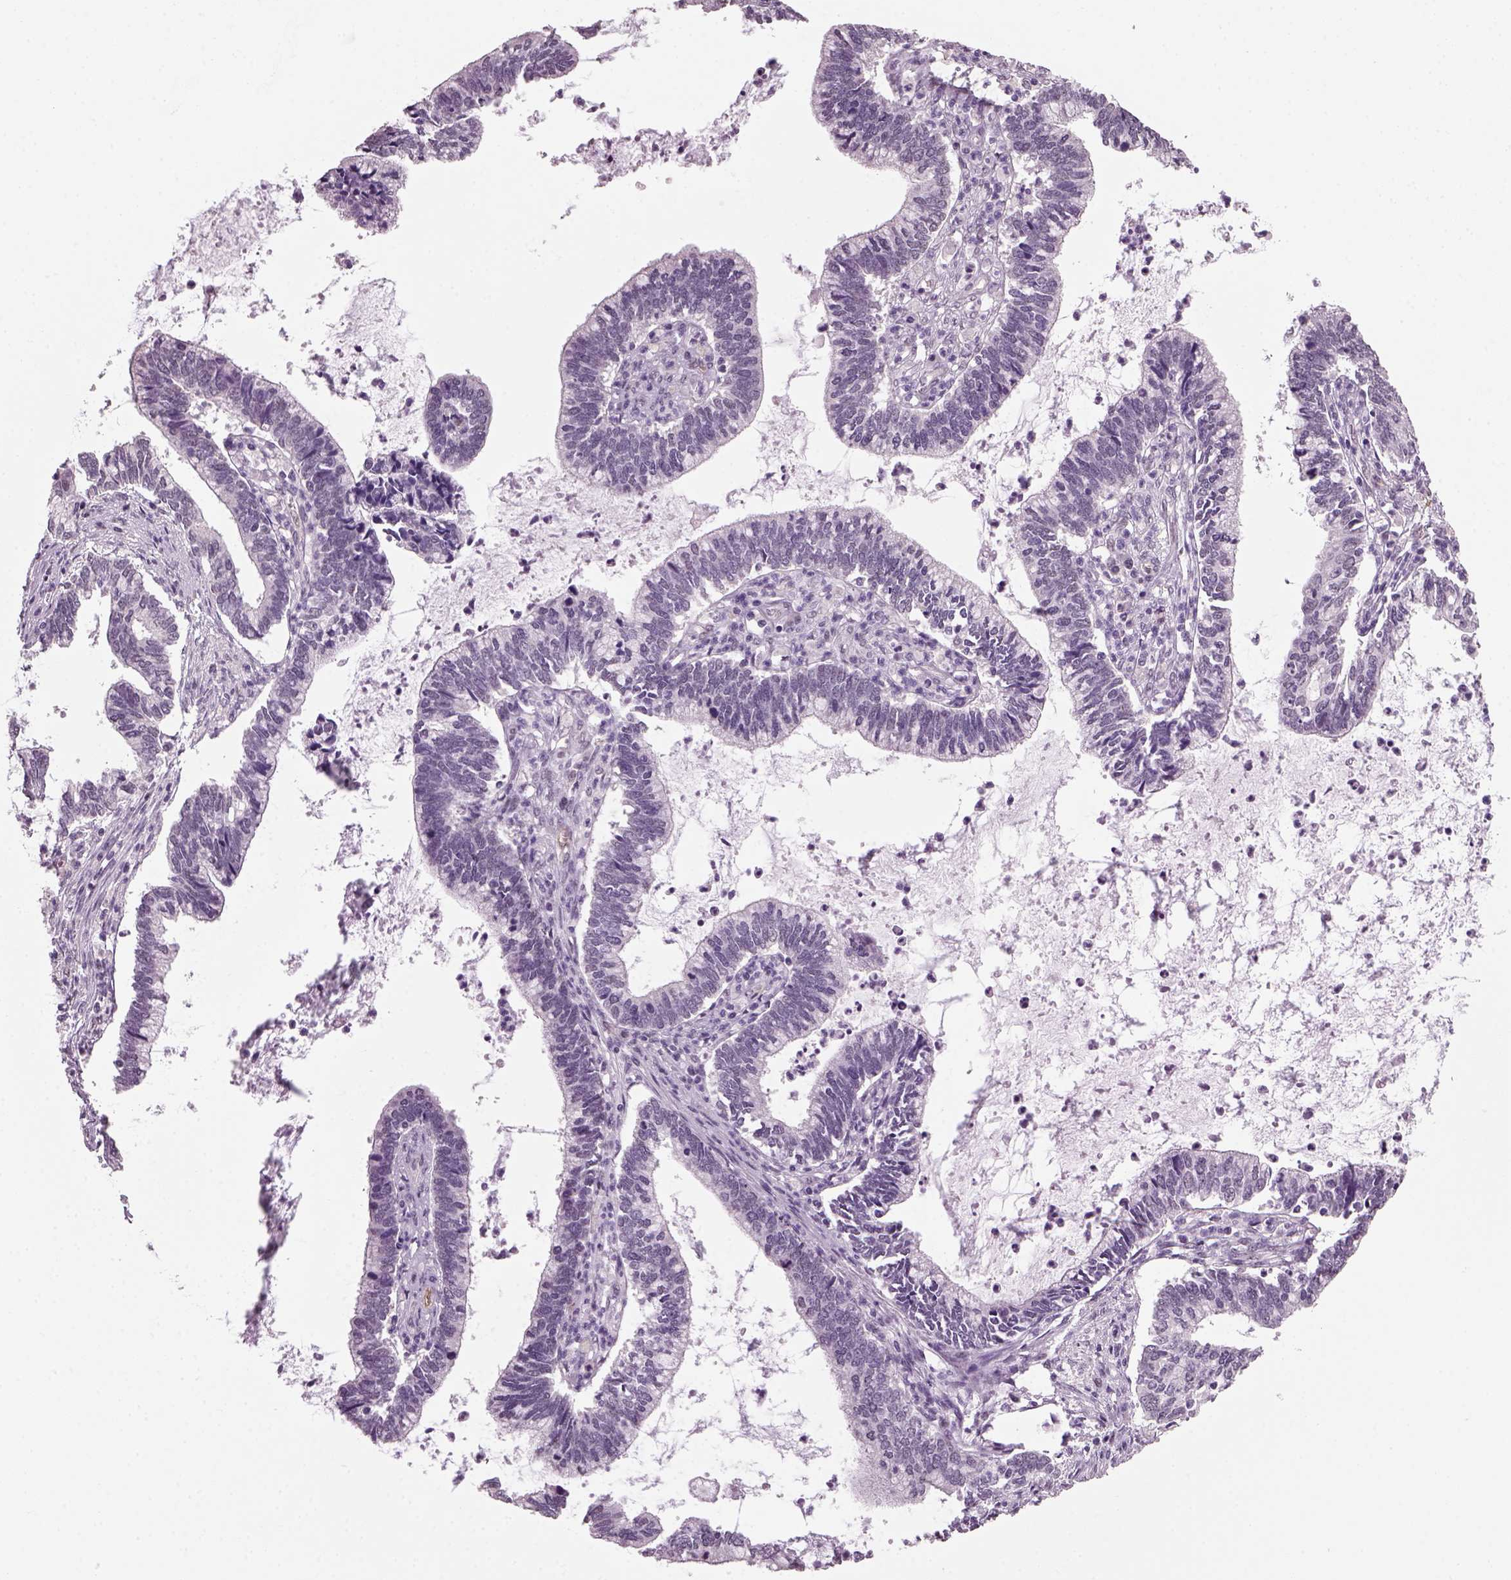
{"staining": {"intensity": "negative", "quantity": "none", "location": "none"}, "tissue": "cervical cancer", "cell_type": "Tumor cells", "image_type": "cancer", "snomed": [{"axis": "morphology", "description": "Adenocarcinoma, NOS"}, {"axis": "topography", "description": "Cervix"}], "caption": "Immunohistochemistry (IHC) of cervical cancer (adenocarcinoma) shows no staining in tumor cells. (DAB immunohistochemistry, high magnification).", "gene": "NAT8", "patient": {"sex": "female", "age": 42}}